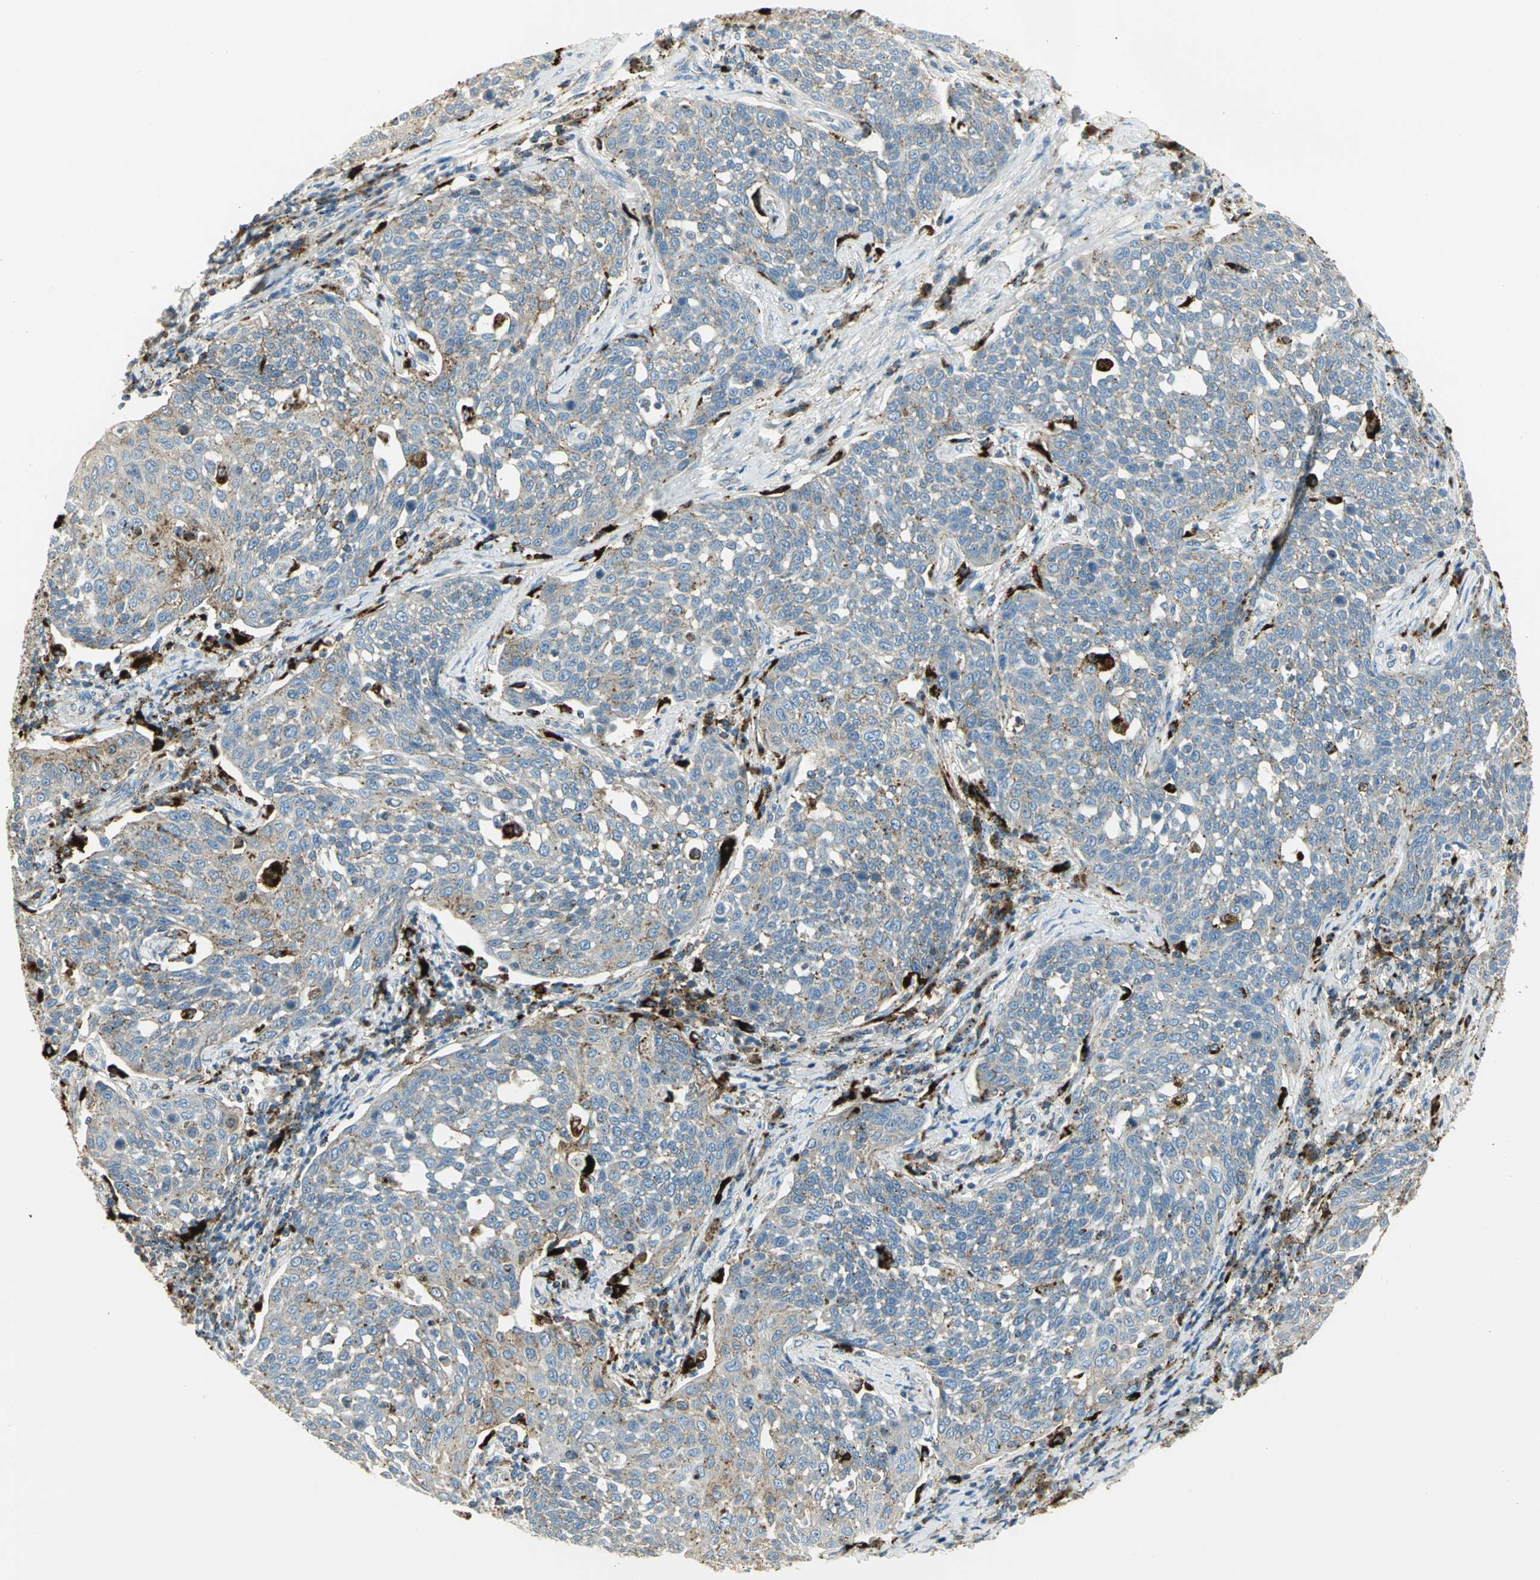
{"staining": {"intensity": "moderate", "quantity": "25%-75%", "location": "cytoplasmic/membranous"}, "tissue": "cervical cancer", "cell_type": "Tumor cells", "image_type": "cancer", "snomed": [{"axis": "morphology", "description": "Squamous cell carcinoma, NOS"}, {"axis": "topography", "description": "Cervix"}], "caption": "IHC micrograph of cervical cancer stained for a protein (brown), which demonstrates medium levels of moderate cytoplasmic/membranous expression in about 25%-75% of tumor cells.", "gene": "ARSA", "patient": {"sex": "female", "age": 34}}